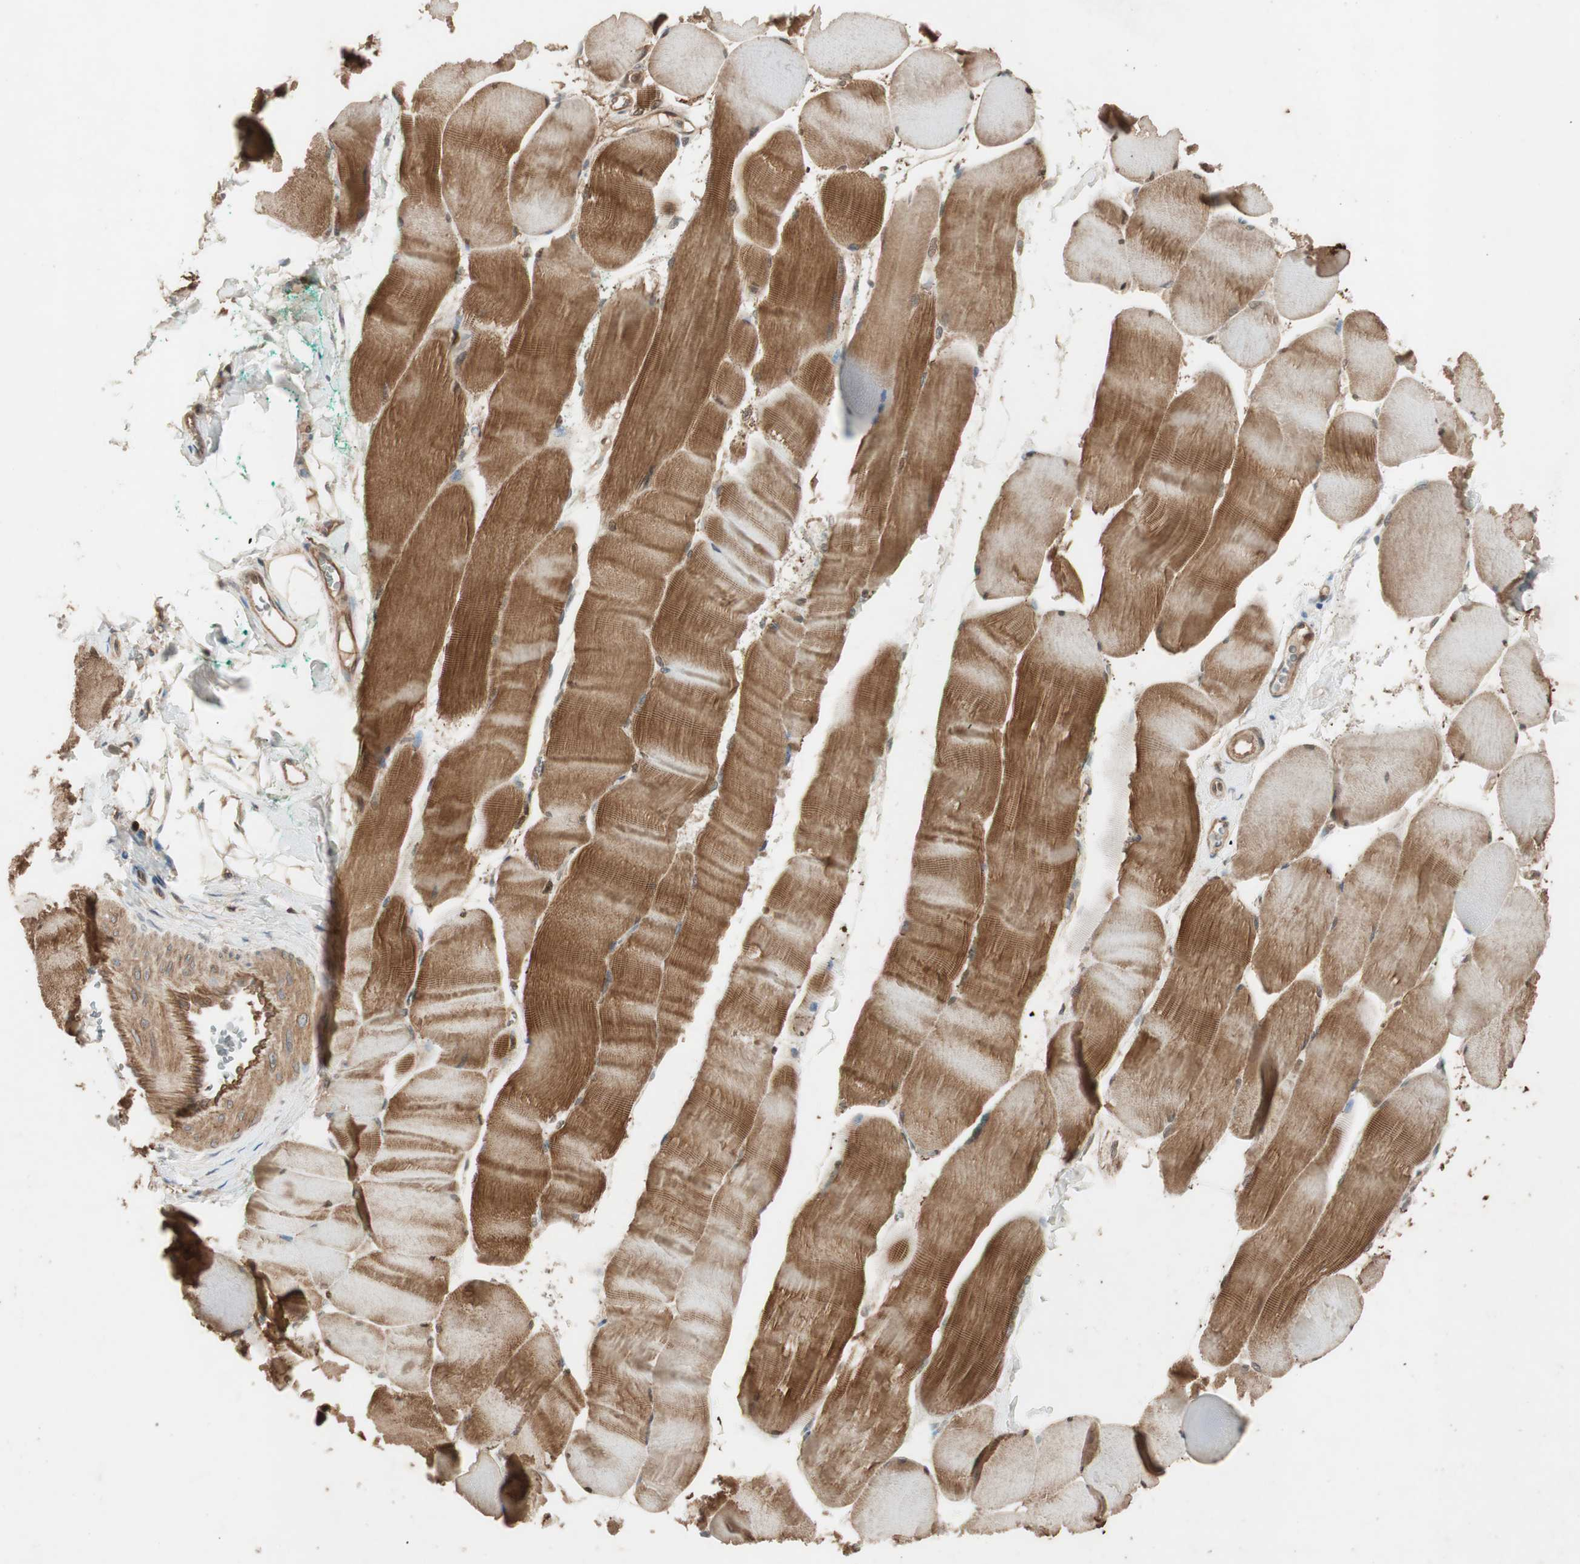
{"staining": {"intensity": "moderate", "quantity": ">75%", "location": "cytoplasmic/membranous"}, "tissue": "skeletal muscle", "cell_type": "Myocytes", "image_type": "normal", "snomed": [{"axis": "morphology", "description": "Normal tissue, NOS"}, {"axis": "morphology", "description": "Squamous cell carcinoma, NOS"}, {"axis": "topography", "description": "Skeletal muscle"}], "caption": "Moderate cytoplasmic/membranous expression is appreciated in approximately >75% of myocytes in benign skeletal muscle. Ihc stains the protein in brown and the nuclei are stained blue.", "gene": "EPHA8", "patient": {"sex": "male", "age": 51}}